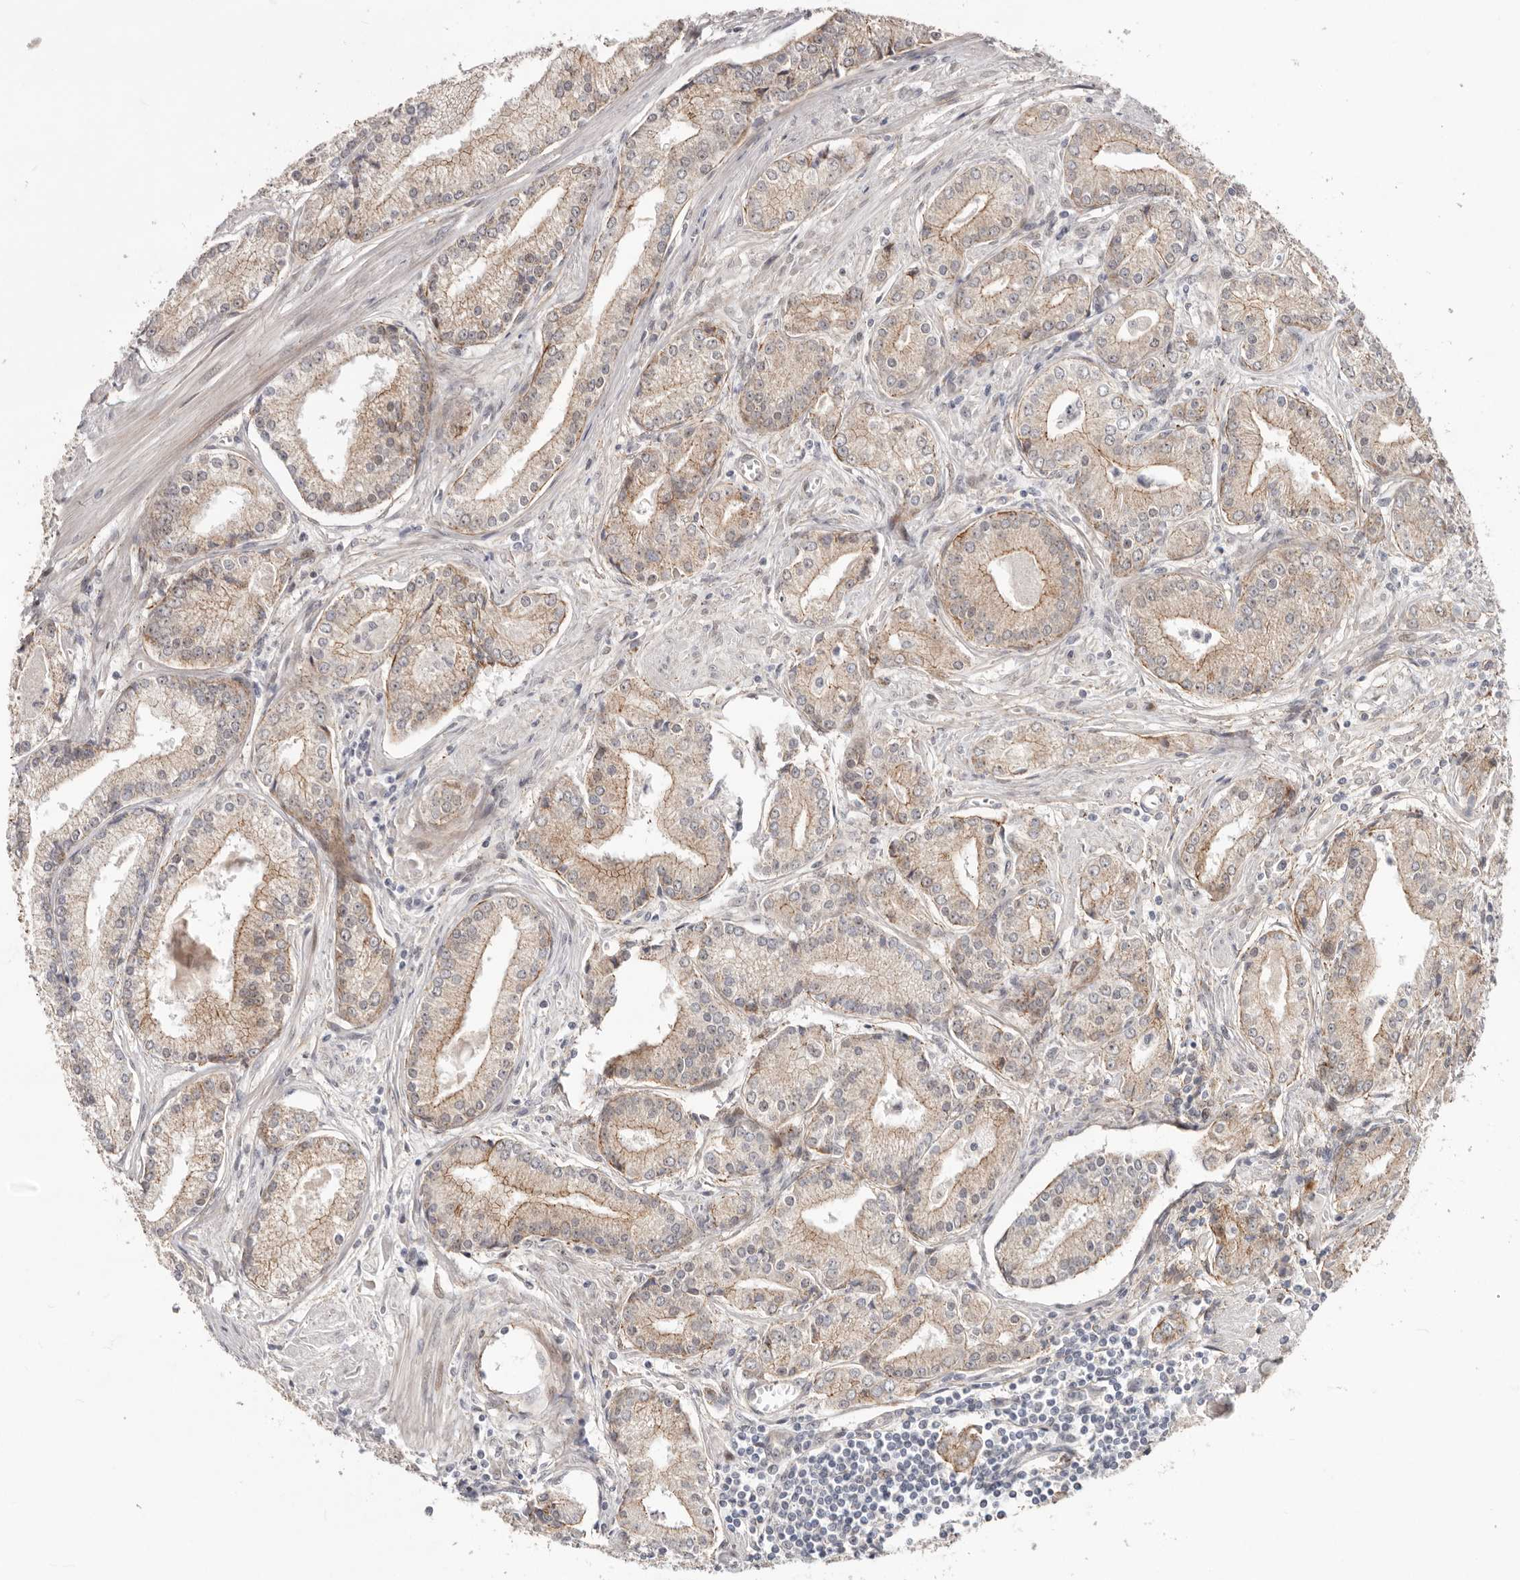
{"staining": {"intensity": "weak", "quantity": ">75%", "location": "cytoplasmic/membranous"}, "tissue": "prostate cancer", "cell_type": "Tumor cells", "image_type": "cancer", "snomed": [{"axis": "morphology", "description": "Adenocarcinoma, Low grade"}, {"axis": "topography", "description": "Prostate"}], "caption": "A brown stain shows weak cytoplasmic/membranous expression of a protein in prostate cancer tumor cells.", "gene": "SZT2", "patient": {"sex": "male", "age": 54}}